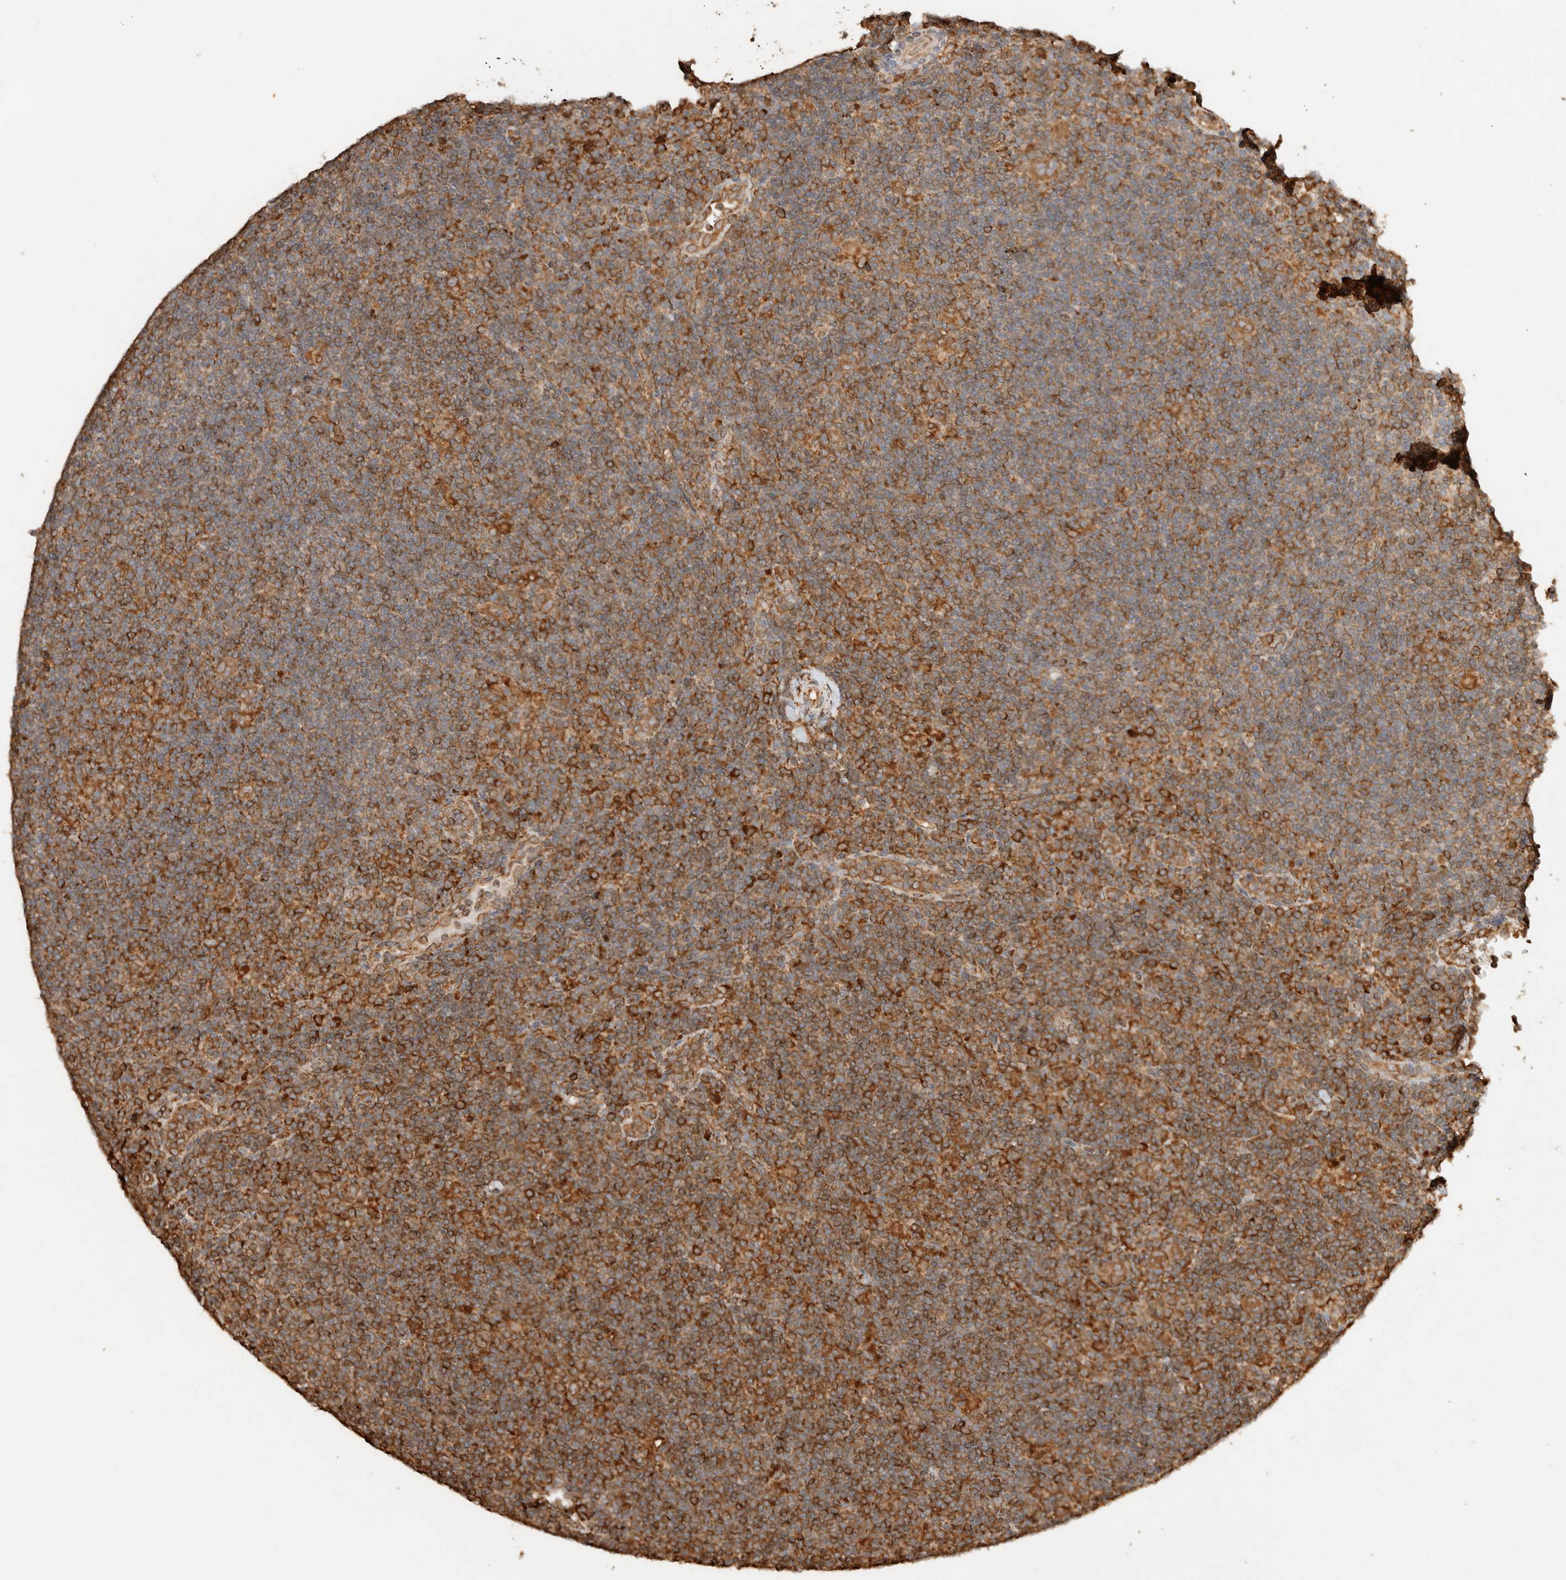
{"staining": {"intensity": "moderate", "quantity": ">75%", "location": "cytoplasmic/membranous"}, "tissue": "lymphoma", "cell_type": "Tumor cells", "image_type": "cancer", "snomed": [{"axis": "morphology", "description": "Hodgkin's disease, NOS"}, {"axis": "topography", "description": "Lymph node"}], "caption": "There is medium levels of moderate cytoplasmic/membranous positivity in tumor cells of Hodgkin's disease, as demonstrated by immunohistochemical staining (brown color).", "gene": "ERAP1", "patient": {"sex": "female", "age": 57}}